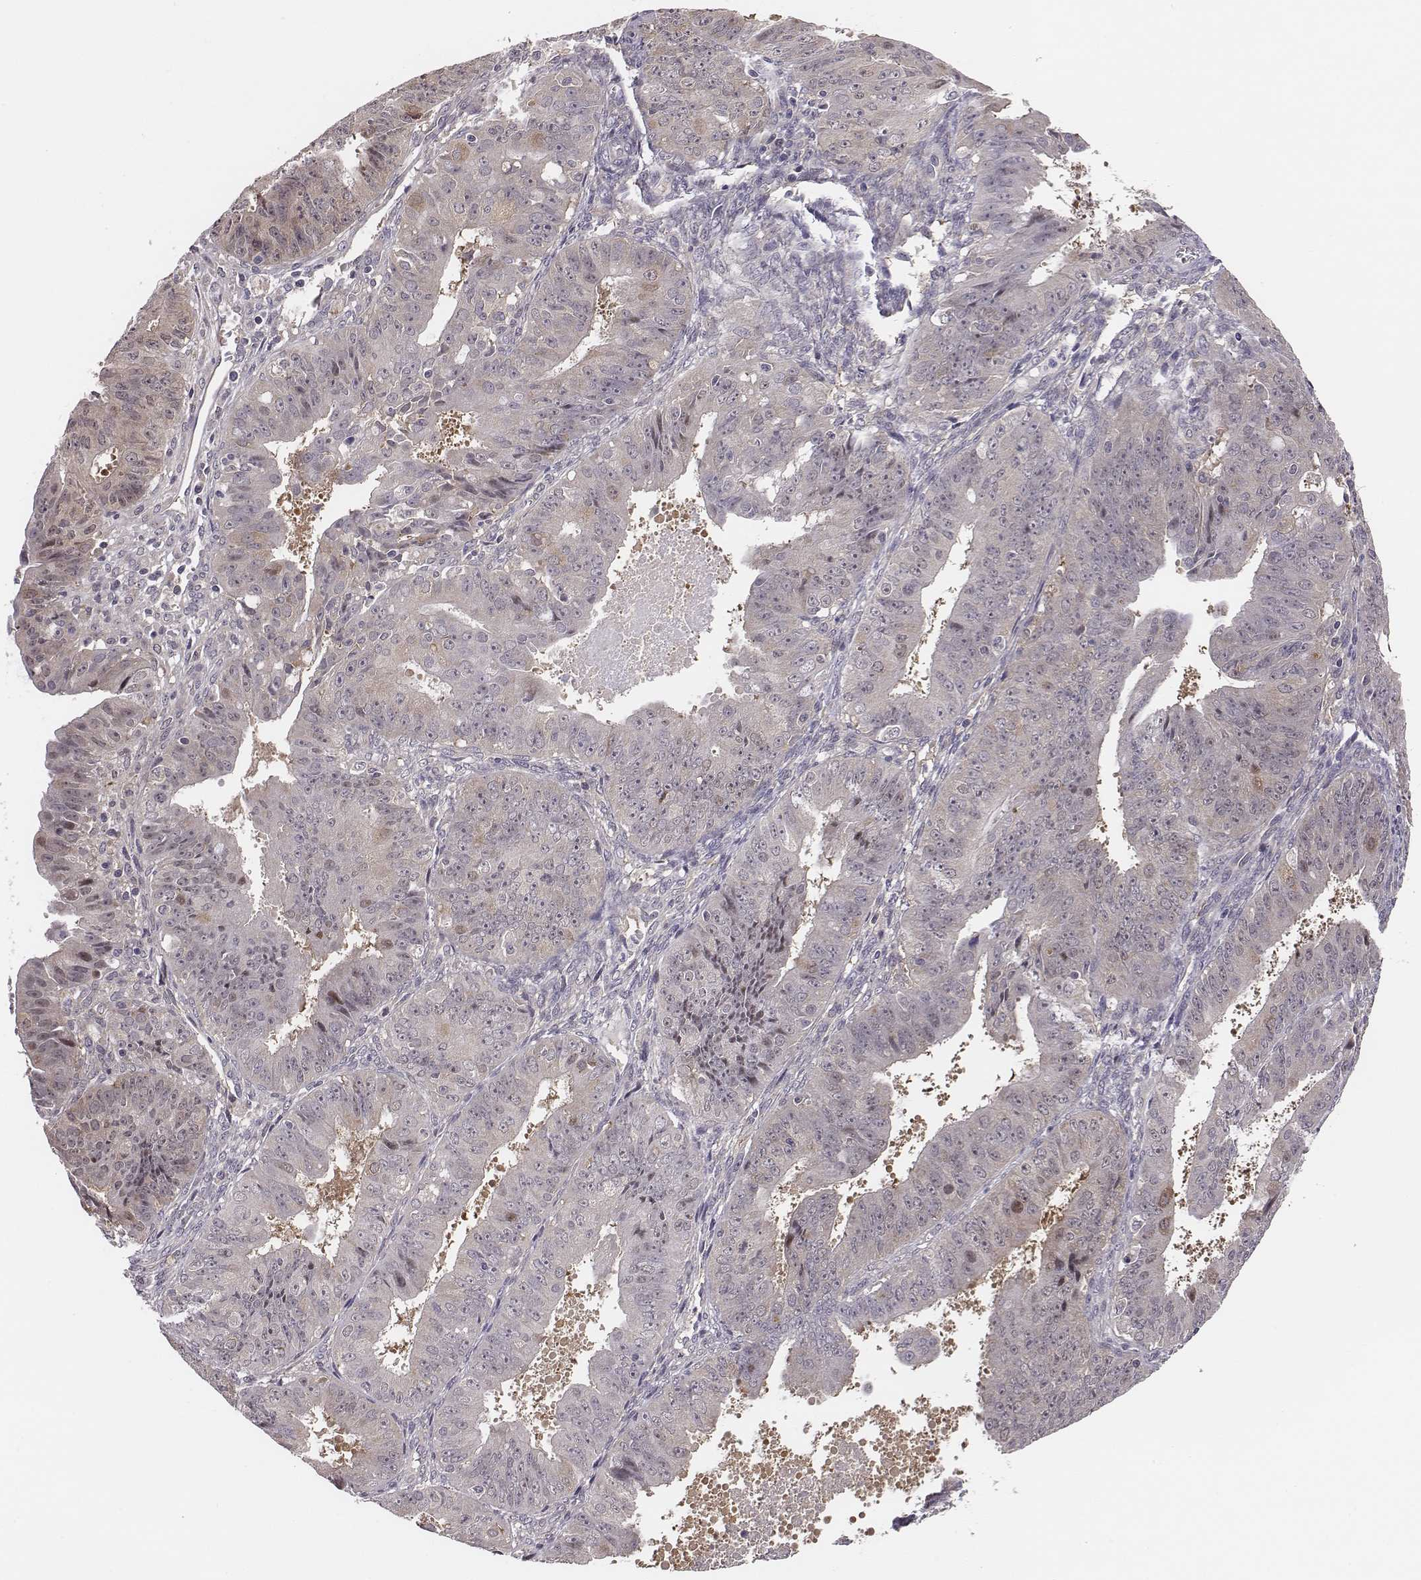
{"staining": {"intensity": "weak", "quantity": "<25%", "location": "cytoplasmic/membranous"}, "tissue": "ovarian cancer", "cell_type": "Tumor cells", "image_type": "cancer", "snomed": [{"axis": "morphology", "description": "Carcinoma, endometroid"}, {"axis": "topography", "description": "Ovary"}], "caption": "There is no significant positivity in tumor cells of ovarian cancer (endometroid carcinoma). (Immunohistochemistry, brightfield microscopy, high magnification).", "gene": "SMURF2", "patient": {"sex": "female", "age": 42}}